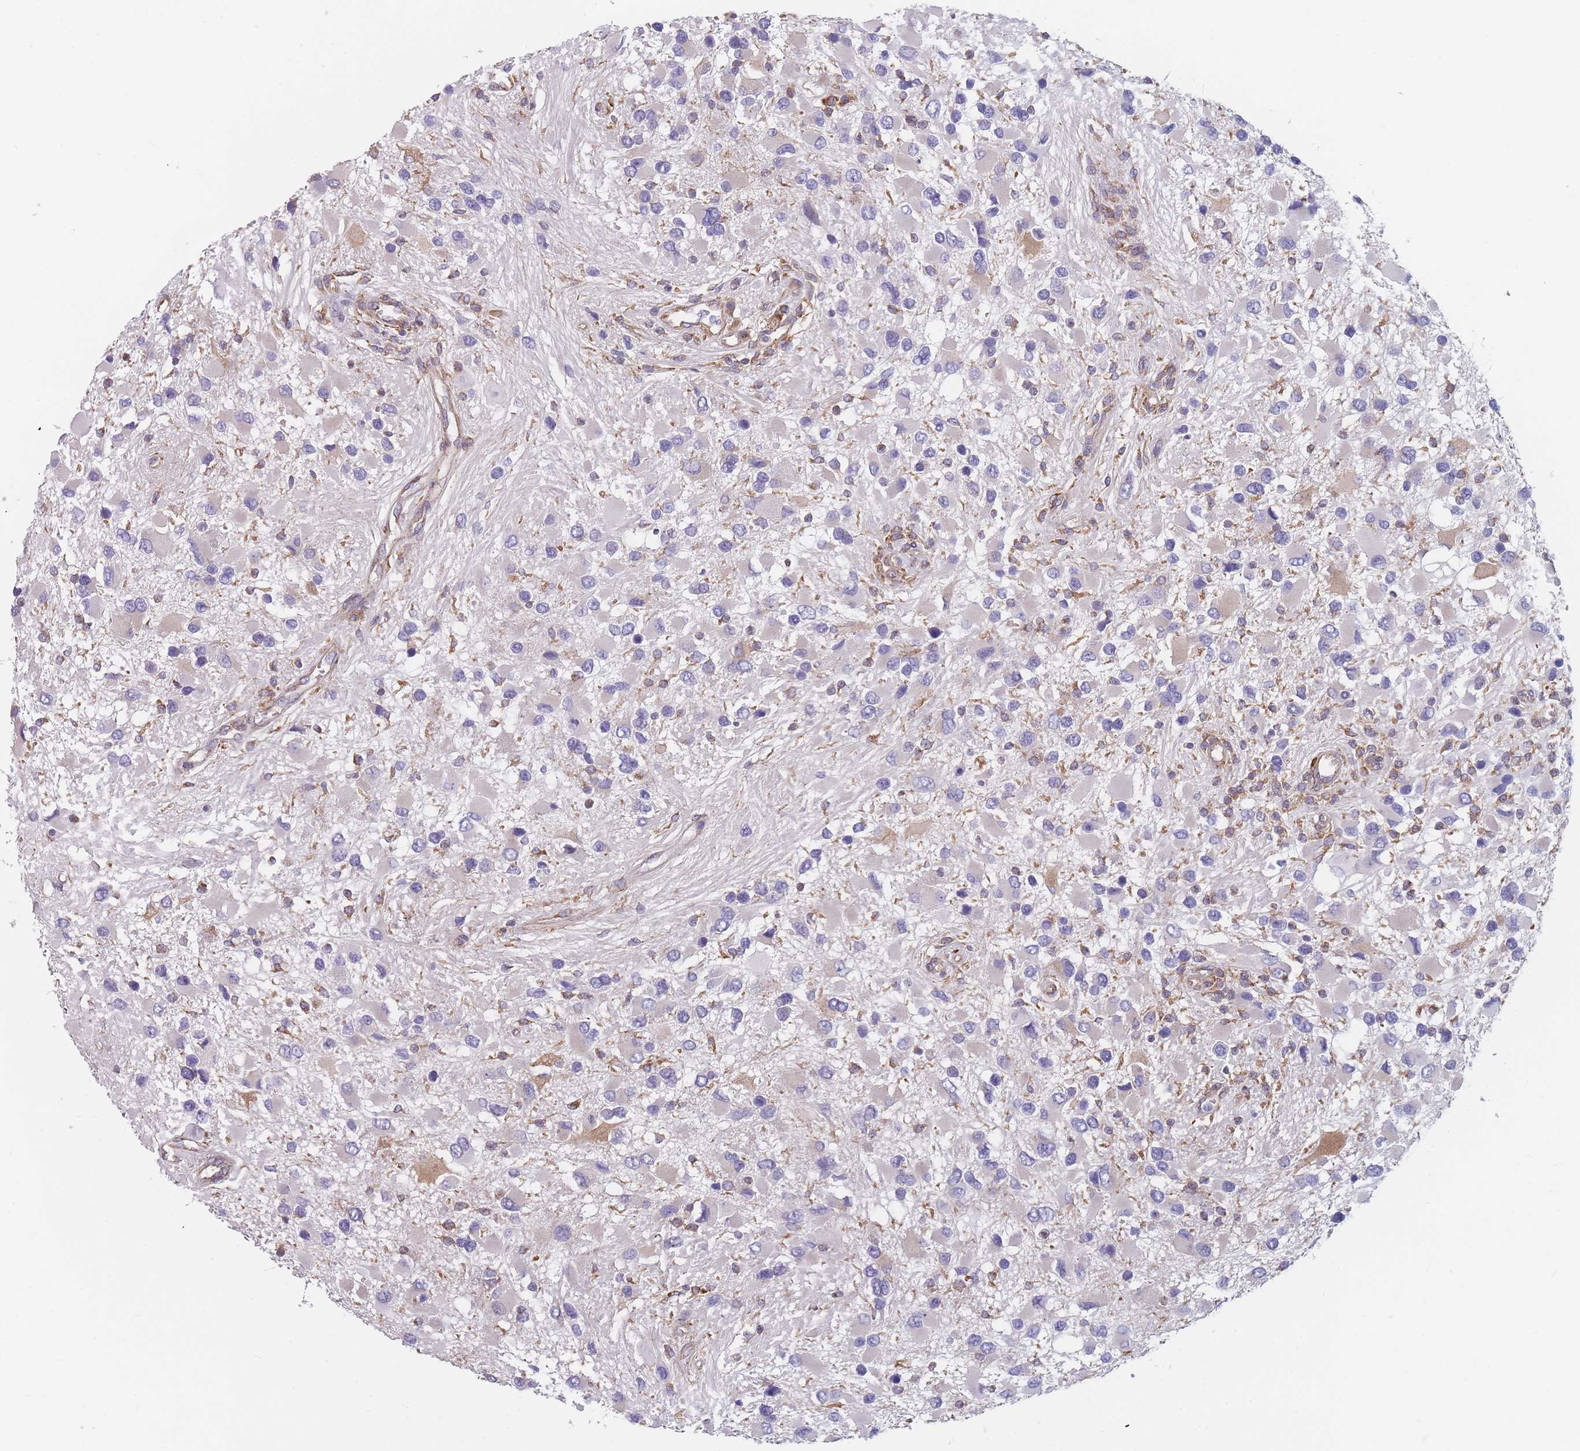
{"staining": {"intensity": "negative", "quantity": "none", "location": "none"}, "tissue": "glioma", "cell_type": "Tumor cells", "image_type": "cancer", "snomed": [{"axis": "morphology", "description": "Glioma, malignant, High grade"}, {"axis": "topography", "description": "Brain"}], "caption": "Immunohistochemistry histopathology image of glioma stained for a protein (brown), which demonstrates no staining in tumor cells.", "gene": "OR7C2", "patient": {"sex": "male", "age": 53}}